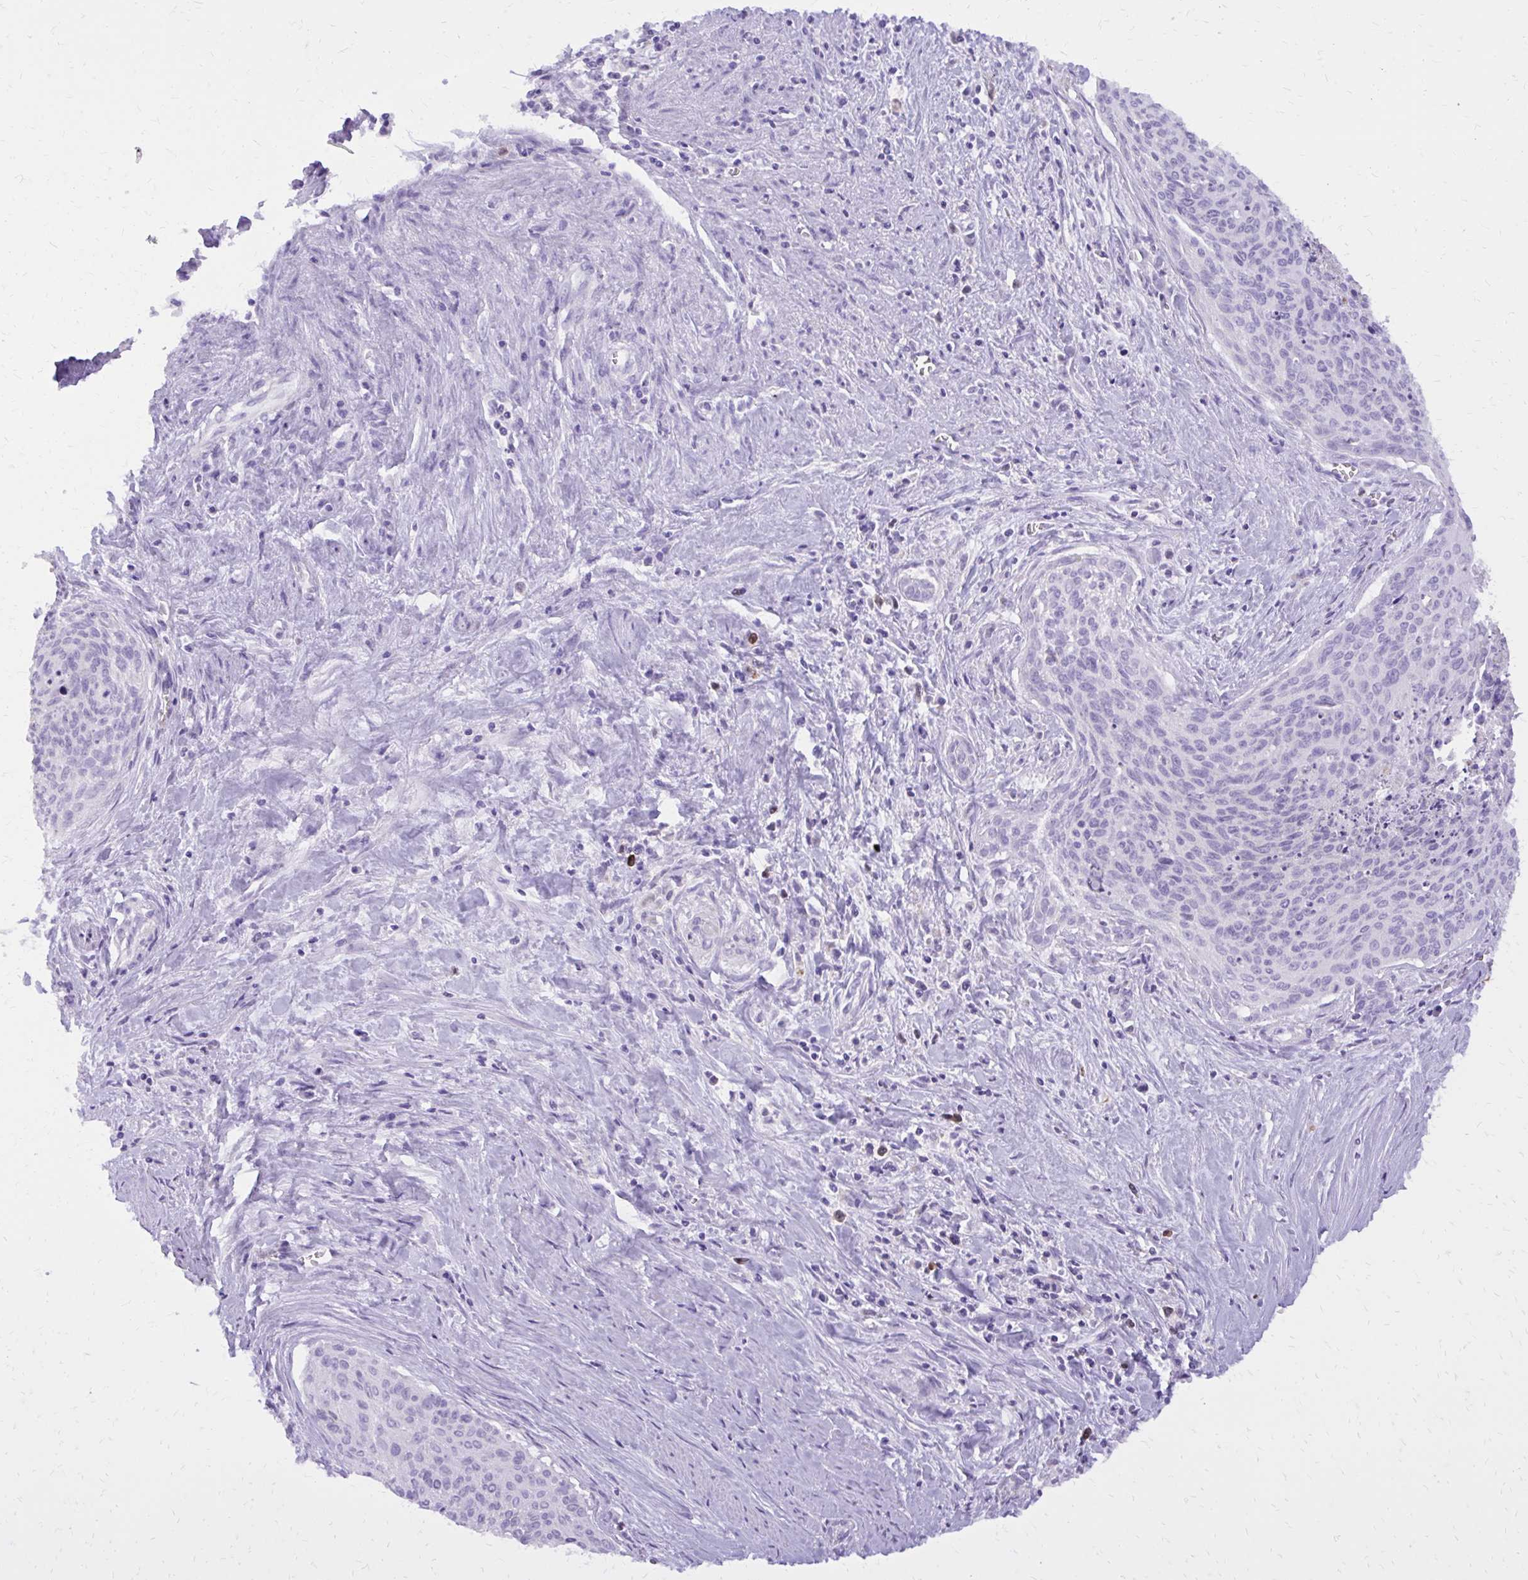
{"staining": {"intensity": "negative", "quantity": "none", "location": "none"}, "tissue": "cervical cancer", "cell_type": "Tumor cells", "image_type": "cancer", "snomed": [{"axis": "morphology", "description": "Squamous cell carcinoma, NOS"}, {"axis": "topography", "description": "Cervix"}], "caption": "A micrograph of human cervical cancer is negative for staining in tumor cells. (DAB (3,3'-diaminobenzidine) immunohistochemistry with hematoxylin counter stain).", "gene": "CAT", "patient": {"sex": "female", "age": 55}}